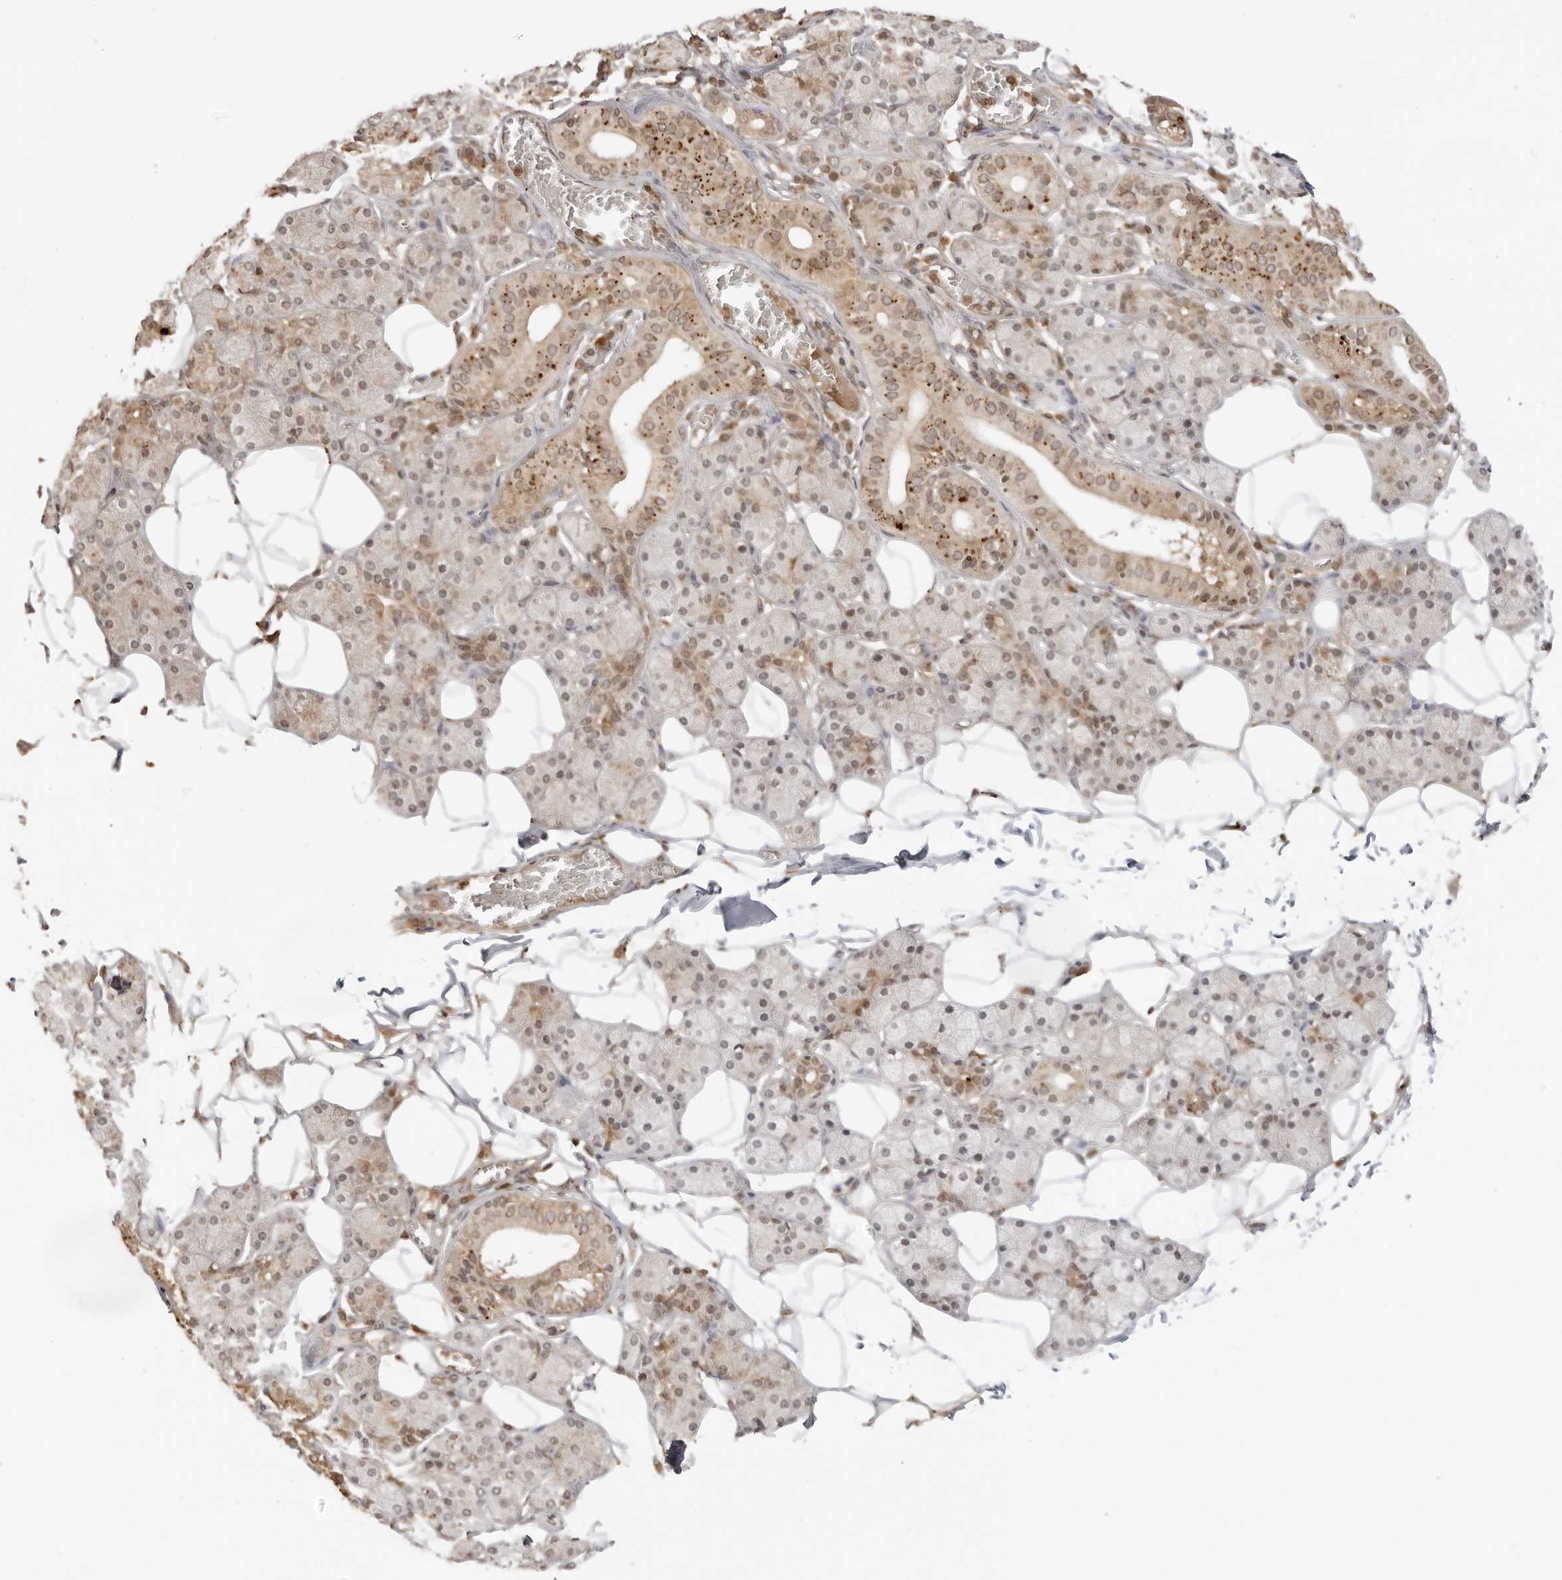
{"staining": {"intensity": "moderate", "quantity": "25%-75%", "location": "cytoplasmic/membranous,nuclear"}, "tissue": "salivary gland", "cell_type": "Glandular cells", "image_type": "normal", "snomed": [{"axis": "morphology", "description": "Normal tissue, NOS"}, {"axis": "topography", "description": "Salivary gland"}], "caption": "Brown immunohistochemical staining in unremarkable salivary gland exhibits moderate cytoplasmic/membranous,nuclear staining in about 25%-75% of glandular cells. (DAB IHC, brown staining for protein, blue staining for nuclei).", "gene": "IKBKE", "patient": {"sex": "female", "age": 33}}